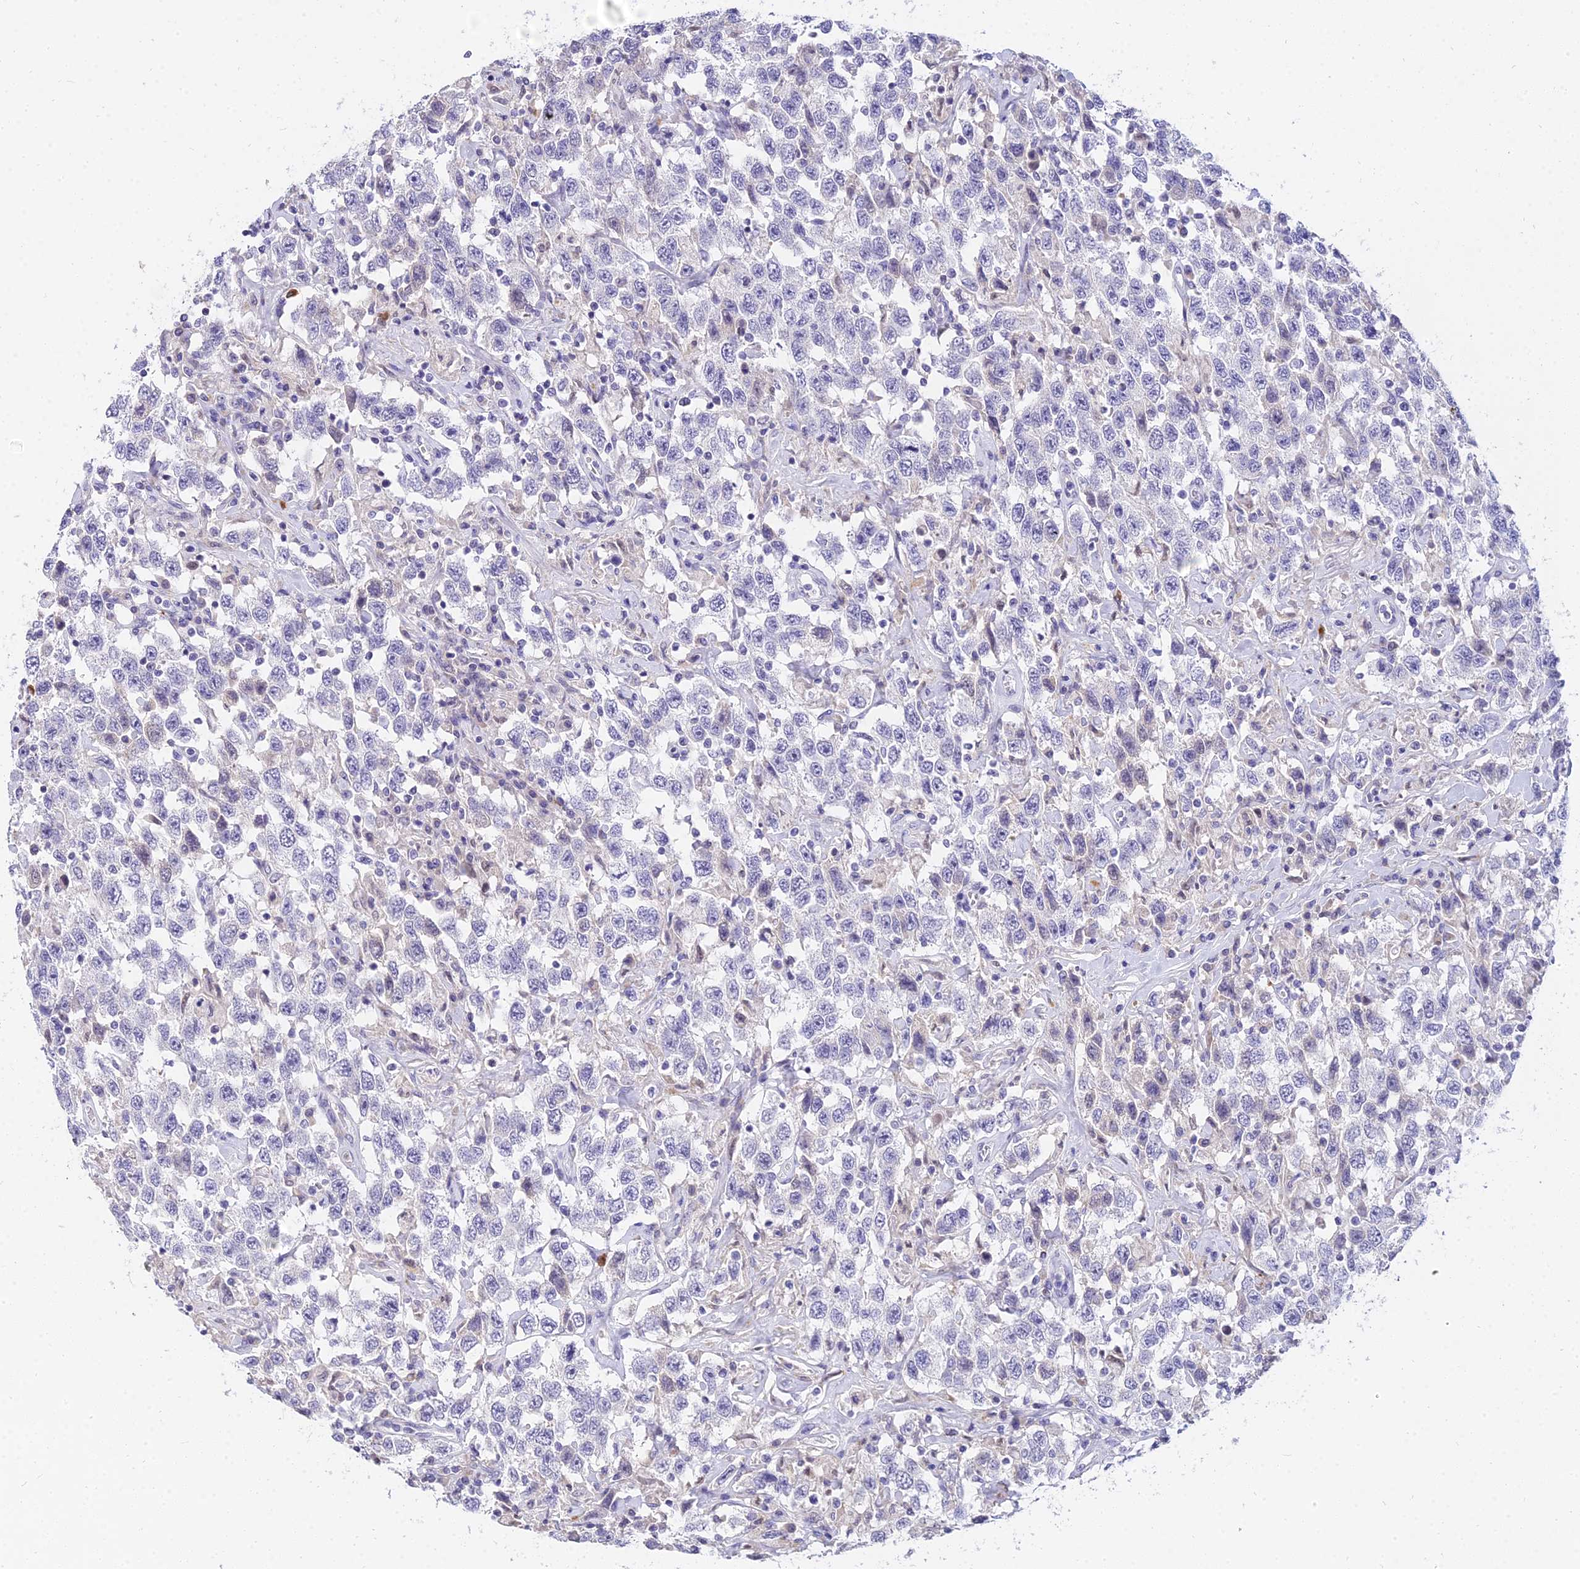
{"staining": {"intensity": "negative", "quantity": "none", "location": "none"}, "tissue": "testis cancer", "cell_type": "Tumor cells", "image_type": "cancer", "snomed": [{"axis": "morphology", "description": "Seminoma, NOS"}, {"axis": "topography", "description": "Testis"}], "caption": "Testis seminoma was stained to show a protein in brown. There is no significant positivity in tumor cells.", "gene": "VWC2L", "patient": {"sex": "male", "age": 41}}